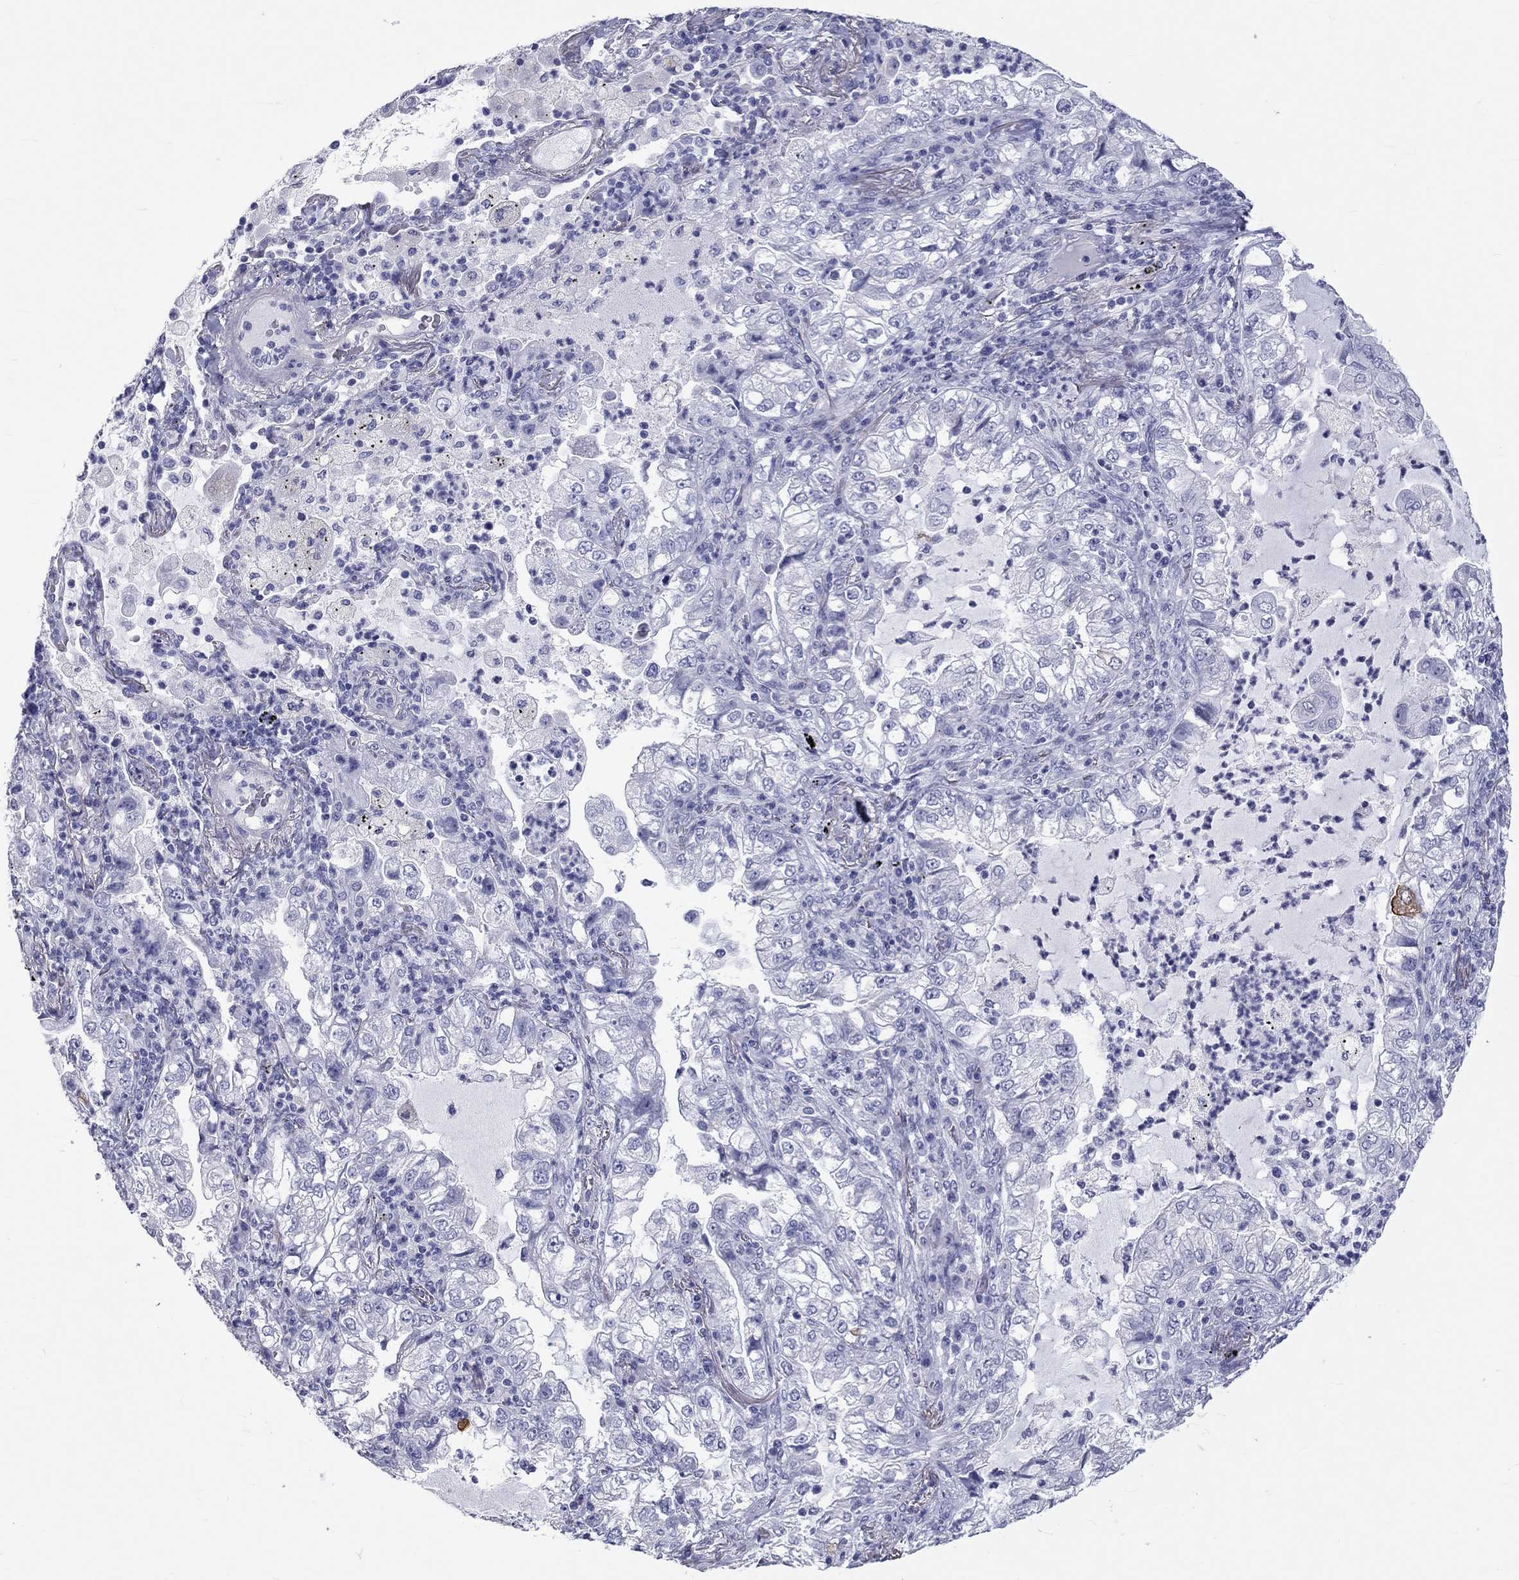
{"staining": {"intensity": "negative", "quantity": "none", "location": "none"}, "tissue": "lung cancer", "cell_type": "Tumor cells", "image_type": "cancer", "snomed": [{"axis": "morphology", "description": "Adenocarcinoma, NOS"}, {"axis": "topography", "description": "Lung"}], "caption": "Human lung cancer stained for a protein using IHC demonstrates no staining in tumor cells.", "gene": "DNALI1", "patient": {"sex": "female", "age": 73}}